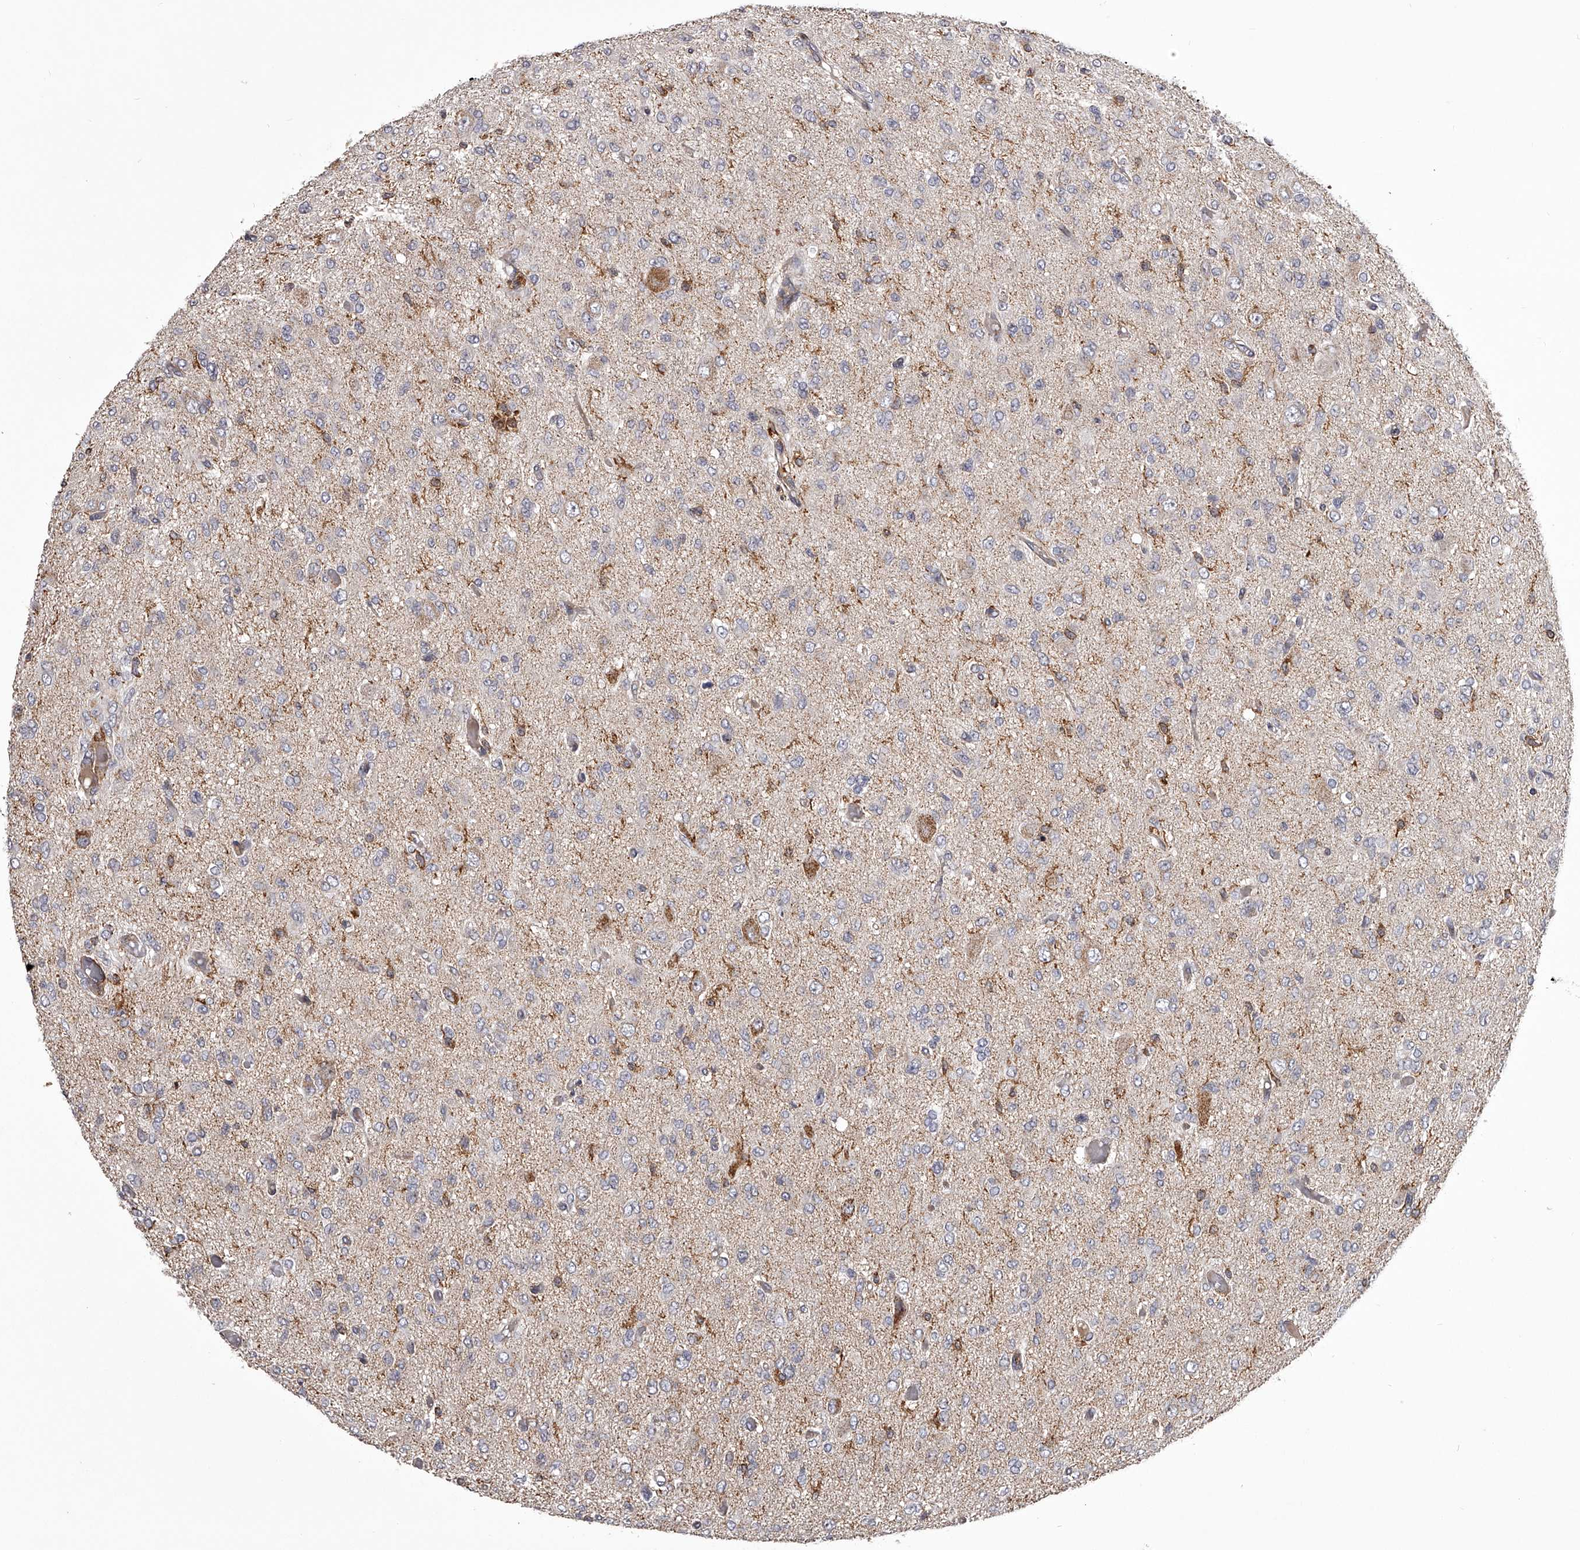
{"staining": {"intensity": "negative", "quantity": "none", "location": "none"}, "tissue": "glioma", "cell_type": "Tumor cells", "image_type": "cancer", "snomed": [{"axis": "morphology", "description": "Glioma, malignant, High grade"}, {"axis": "topography", "description": "Brain"}], "caption": "Photomicrograph shows no significant protein staining in tumor cells of glioma.", "gene": "RRP36", "patient": {"sex": "female", "age": 59}}